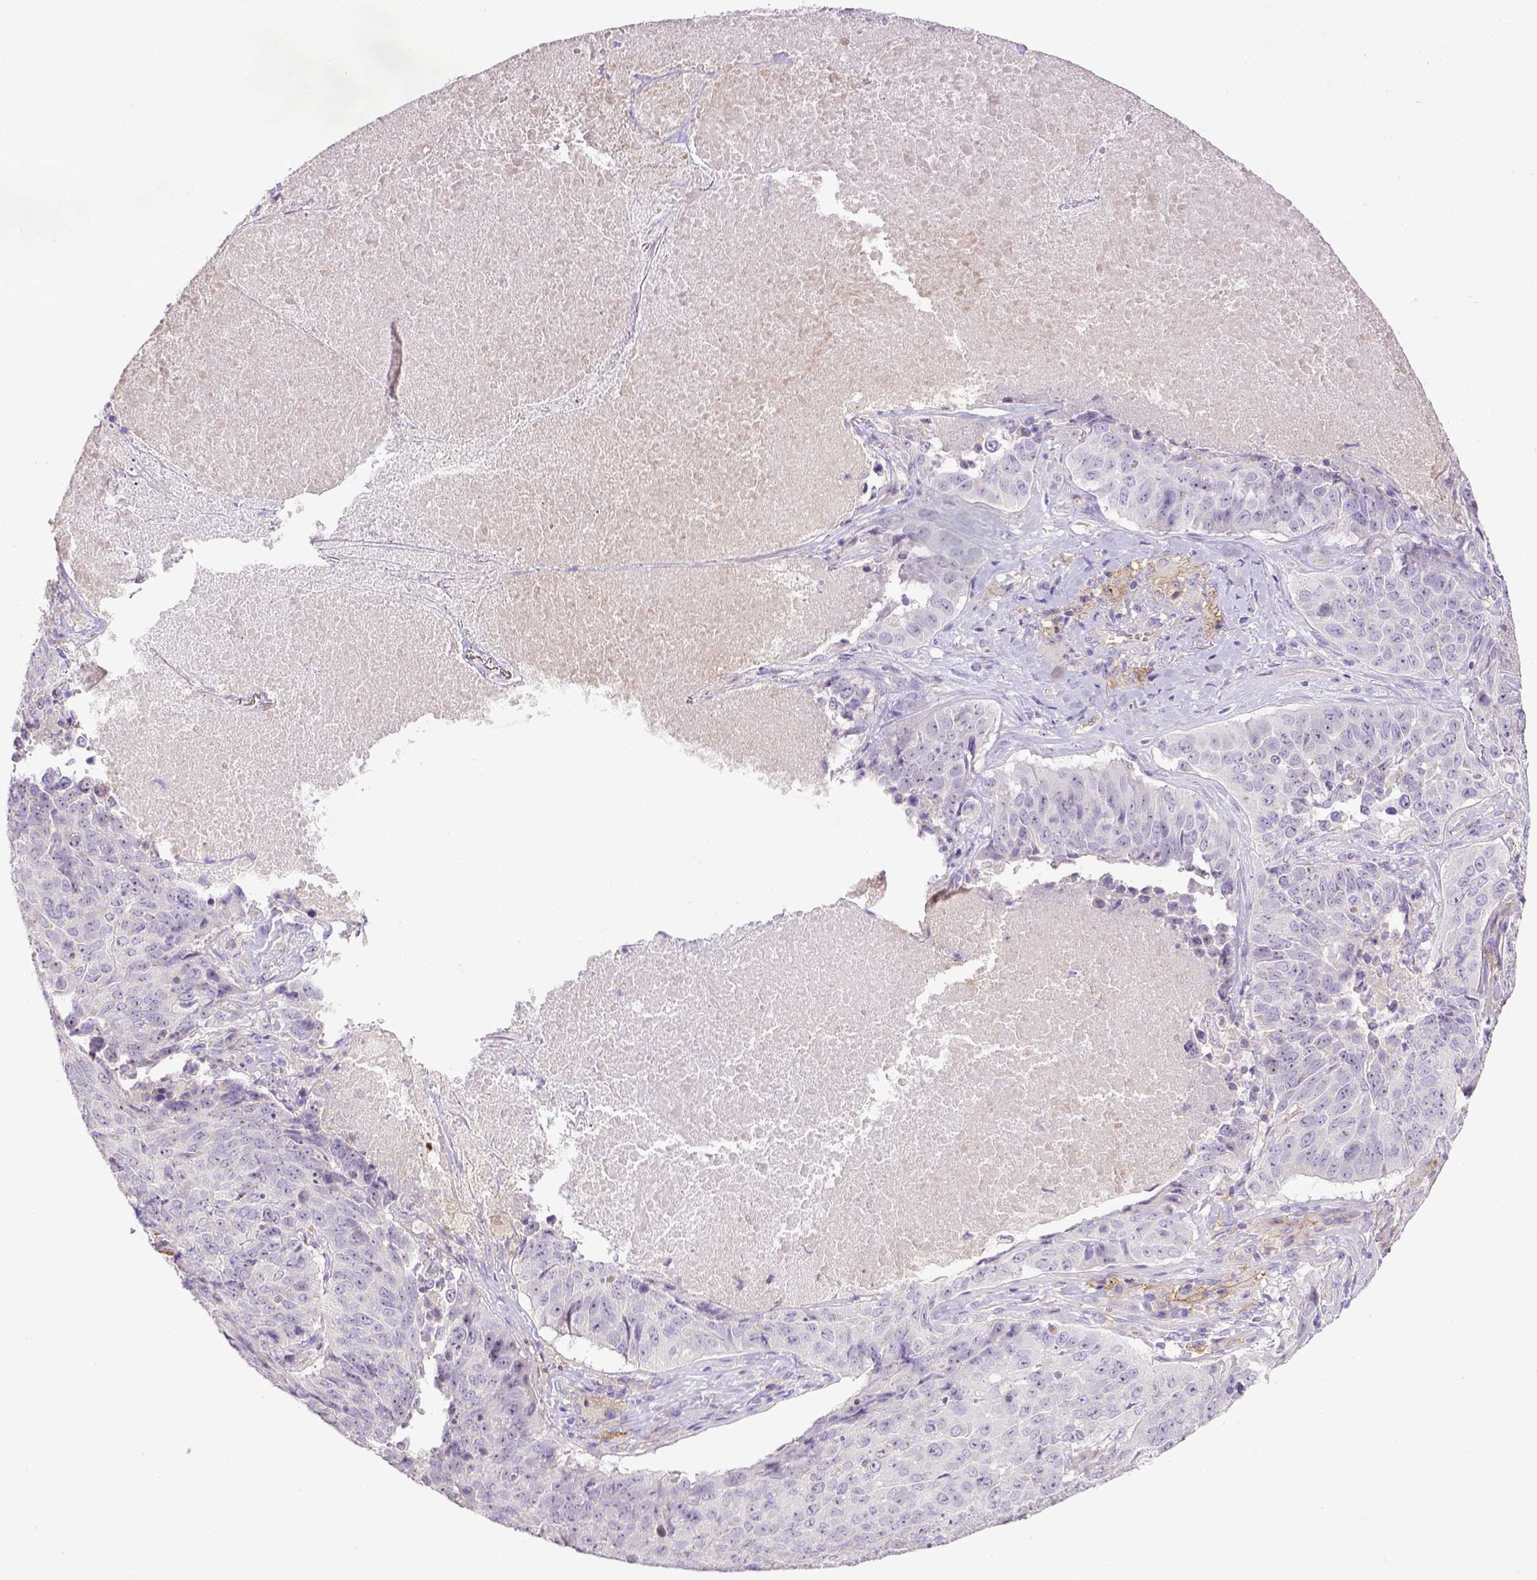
{"staining": {"intensity": "negative", "quantity": "none", "location": "none"}, "tissue": "lung cancer", "cell_type": "Tumor cells", "image_type": "cancer", "snomed": [{"axis": "morphology", "description": "Normal tissue, NOS"}, {"axis": "morphology", "description": "Squamous cell carcinoma, NOS"}, {"axis": "topography", "description": "Bronchus"}, {"axis": "topography", "description": "Lung"}], "caption": "This micrograph is of squamous cell carcinoma (lung) stained with immunohistochemistry (IHC) to label a protein in brown with the nuclei are counter-stained blue. There is no expression in tumor cells.", "gene": "CD40", "patient": {"sex": "male", "age": 64}}